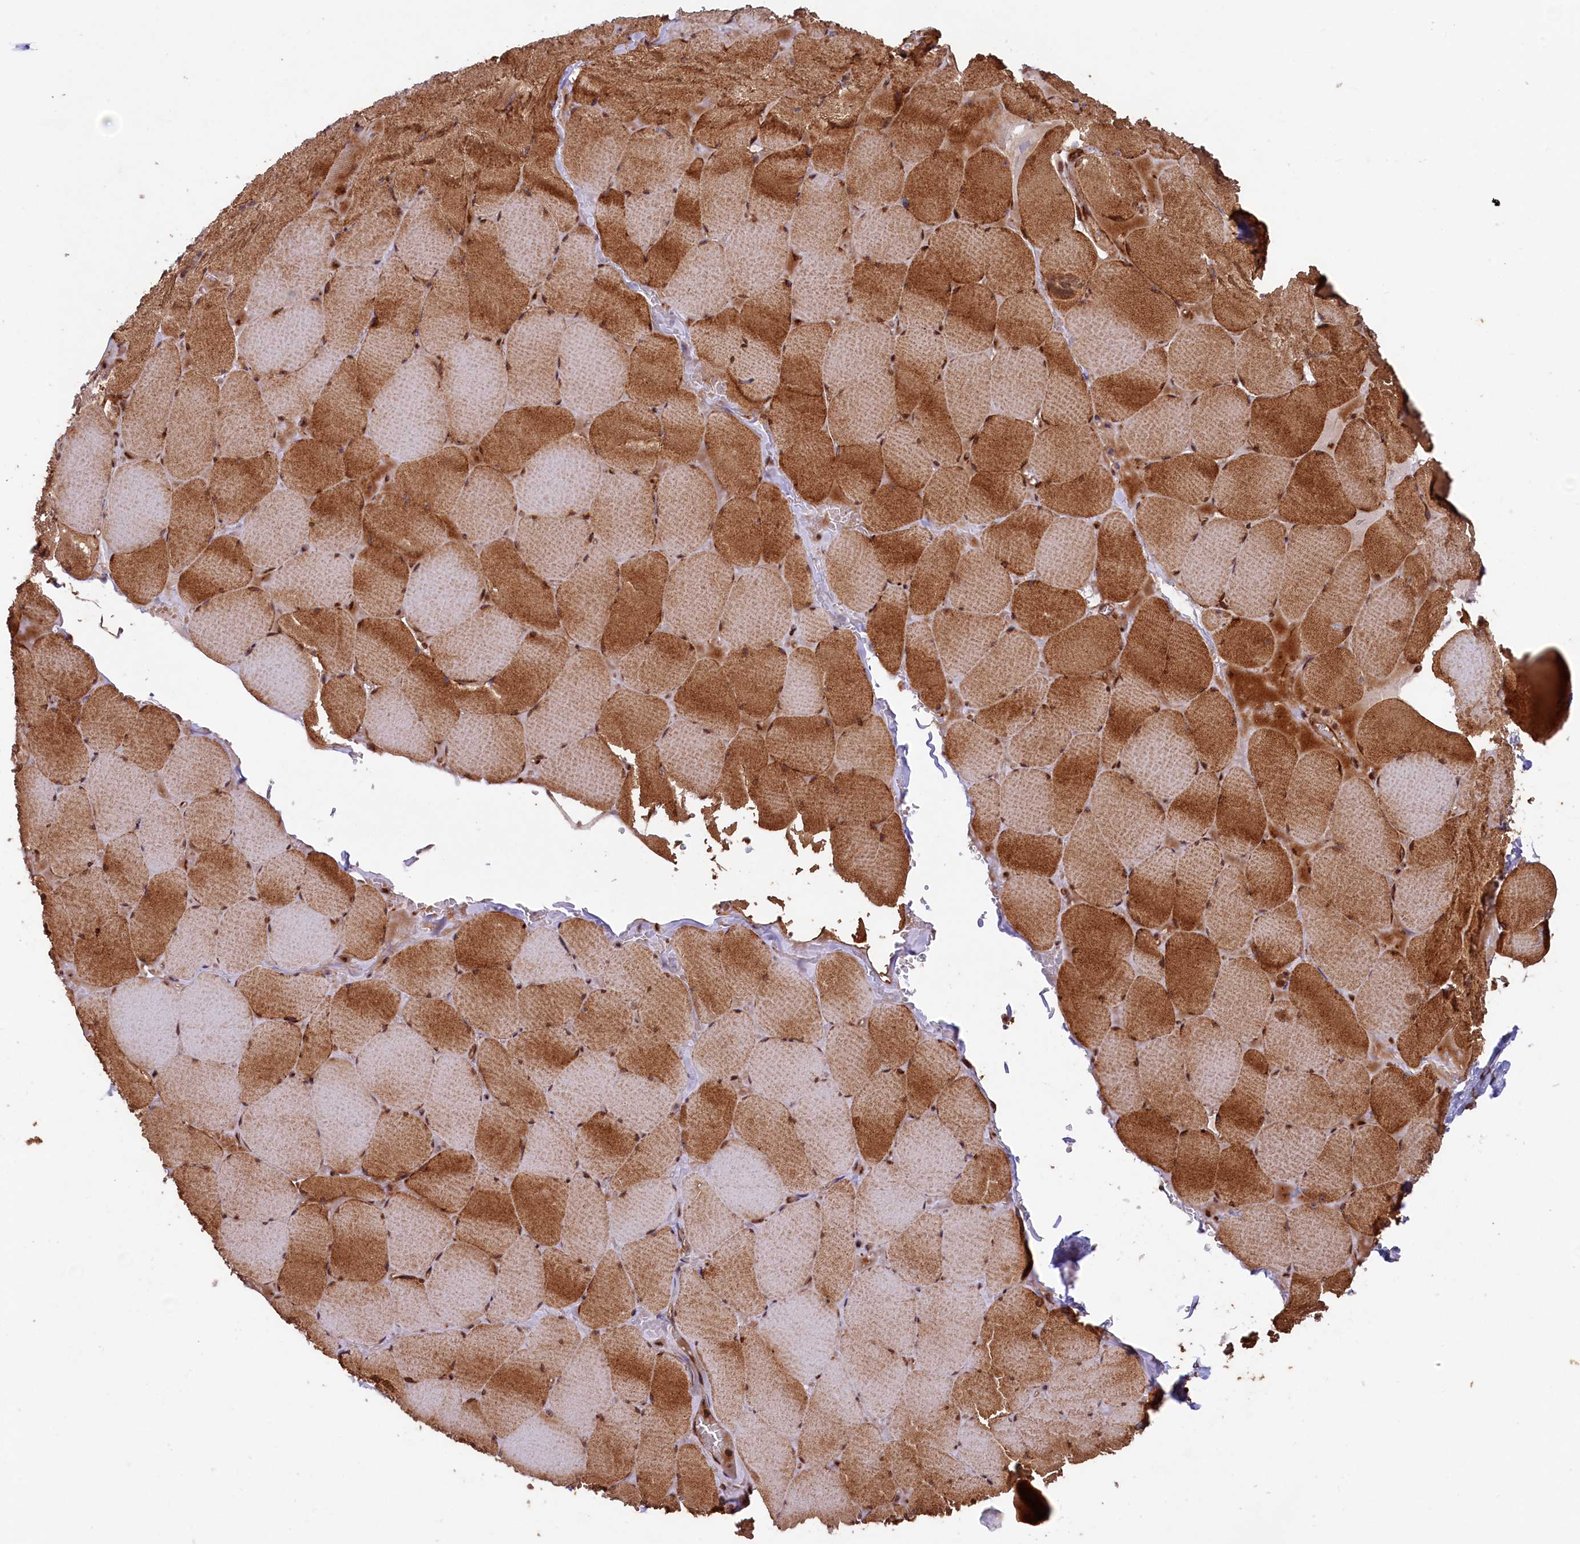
{"staining": {"intensity": "moderate", "quantity": ">75%", "location": "cytoplasmic/membranous"}, "tissue": "skeletal muscle", "cell_type": "Myocytes", "image_type": "normal", "snomed": [{"axis": "morphology", "description": "Normal tissue, NOS"}, {"axis": "topography", "description": "Skeletal muscle"}, {"axis": "topography", "description": "Head-Neck"}], "caption": "This image displays immunohistochemistry staining of normal human skeletal muscle, with medium moderate cytoplasmic/membranous staining in about >75% of myocytes.", "gene": "SHPRH", "patient": {"sex": "male", "age": 66}}